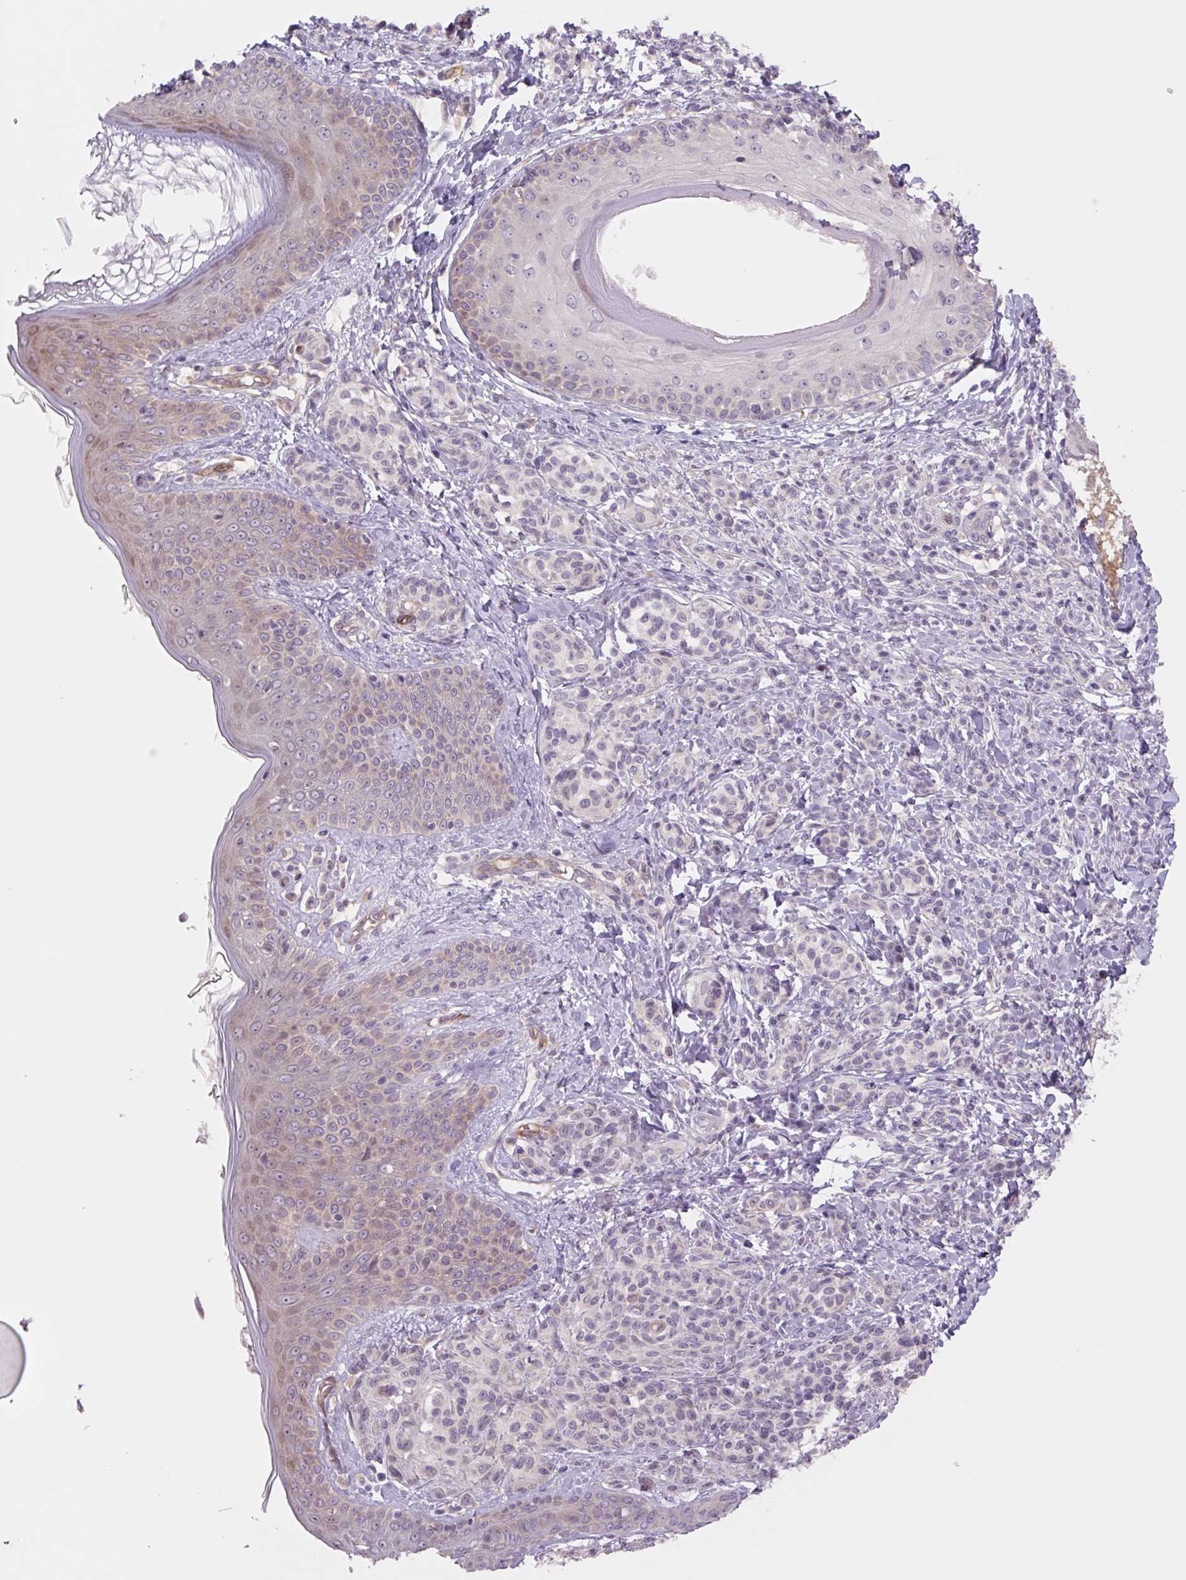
{"staining": {"intensity": "moderate", "quantity": "<25%", "location": "cytoplasmic/membranous,nuclear"}, "tissue": "skin", "cell_type": "Fibroblasts", "image_type": "normal", "snomed": [{"axis": "morphology", "description": "Normal tissue, NOS"}, {"axis": "topography", "description": "Skin"}], "caption": "About <25% of fibroblasts in benign human skin exhibit moderate cytoplasmic/membranous,nuclear protein positivity as visualized by brown immunohistochemical staining.", "gene": "PLA2G4A", "patient": {"sex": "male", "age": 16}}